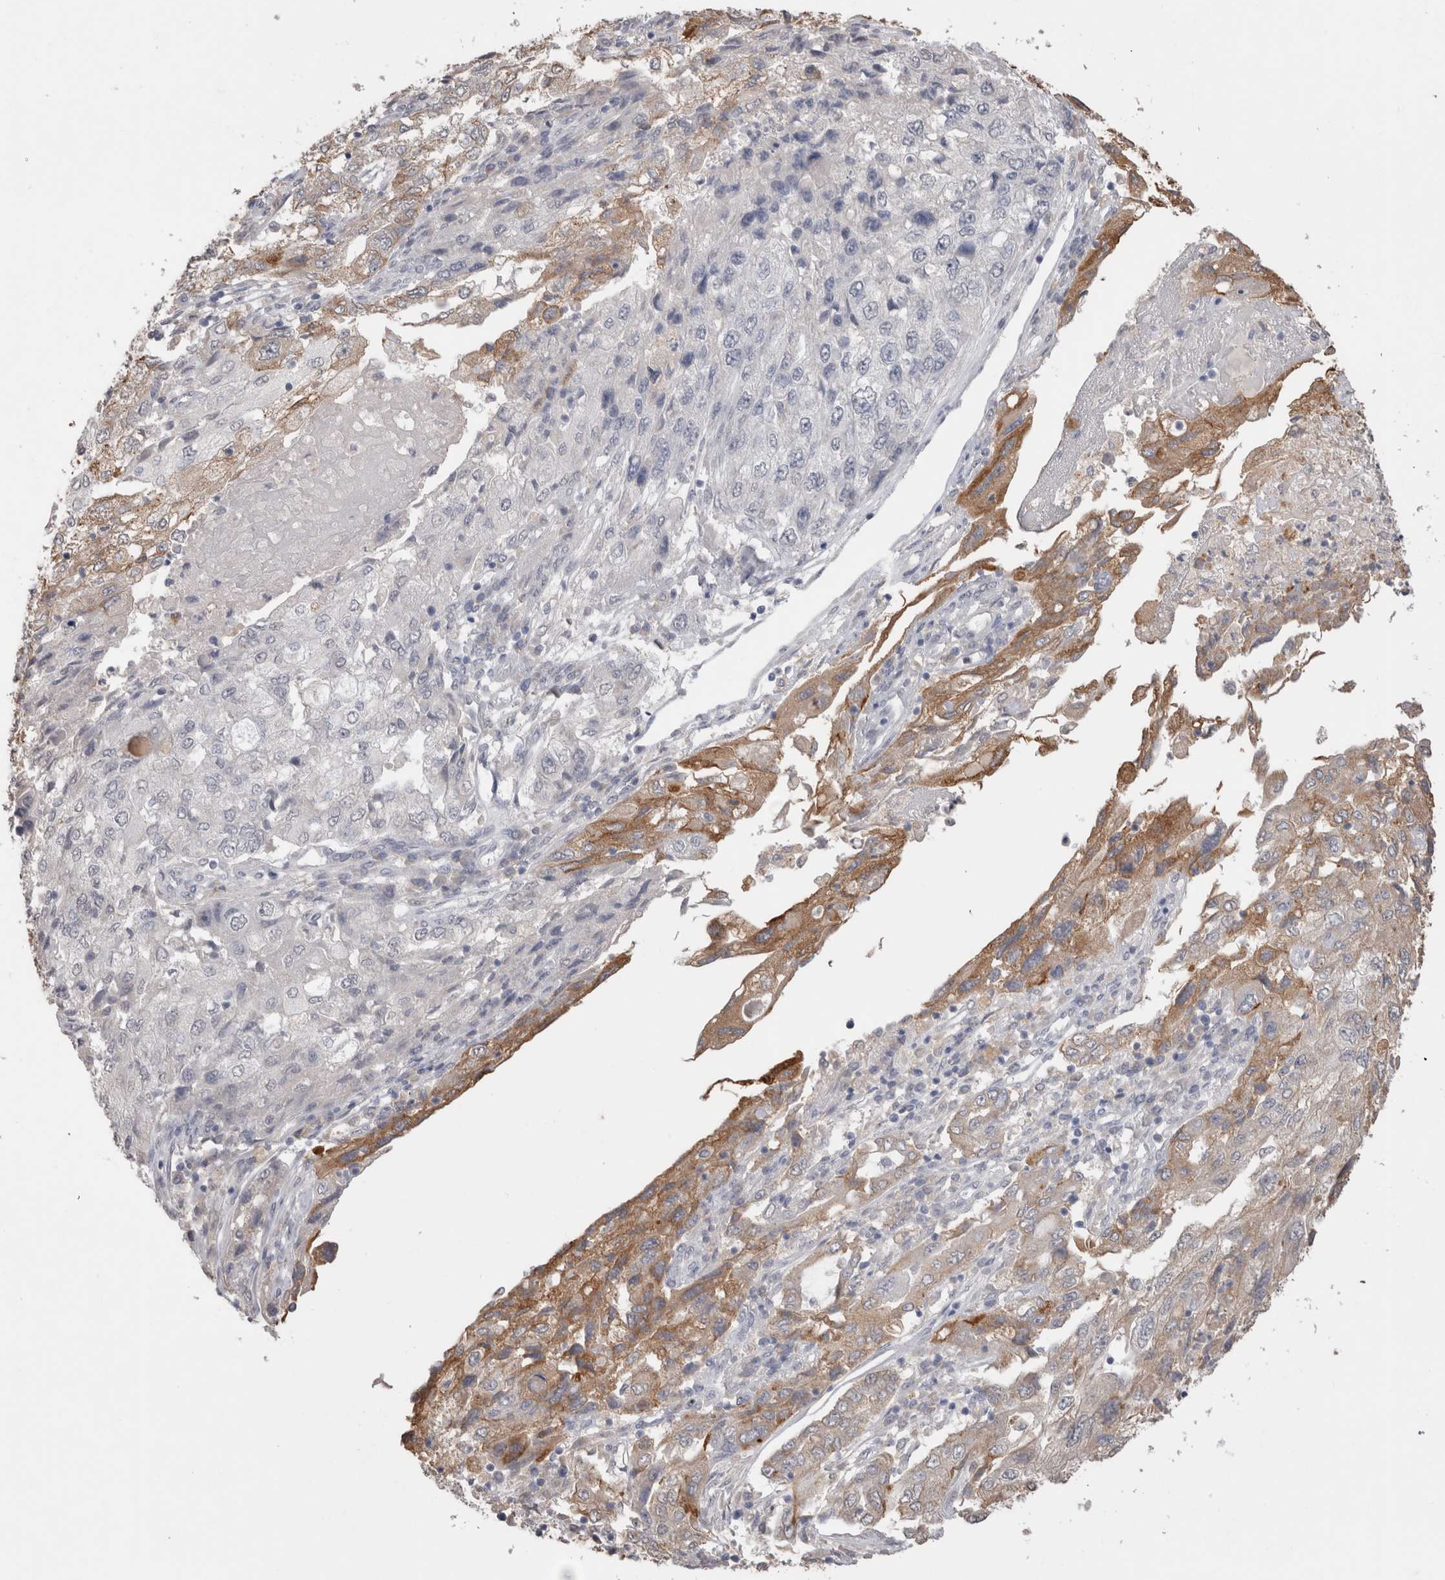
{"staining": {"intensity": "moderate", "quantity": "<25%", "location": "cytoplasmic/membranous"}, "tissue": "endometrial cancer", "cell_type": "Tumor cells", "image_type": "cancer", "snomed": [{"axis": "morphology", "description": "Adenocarcinoma, NOS"}, {"axis": "topography", "description": "Endometrium"}], "caption": "Moderate cytoplasmic/membranous positivity is identified in approximately <25% of tumor cells in endometrial cancer (adenocarcinoma).", "gene": "NAALADL2", "patient": {"sex": "female", "age": 49}}